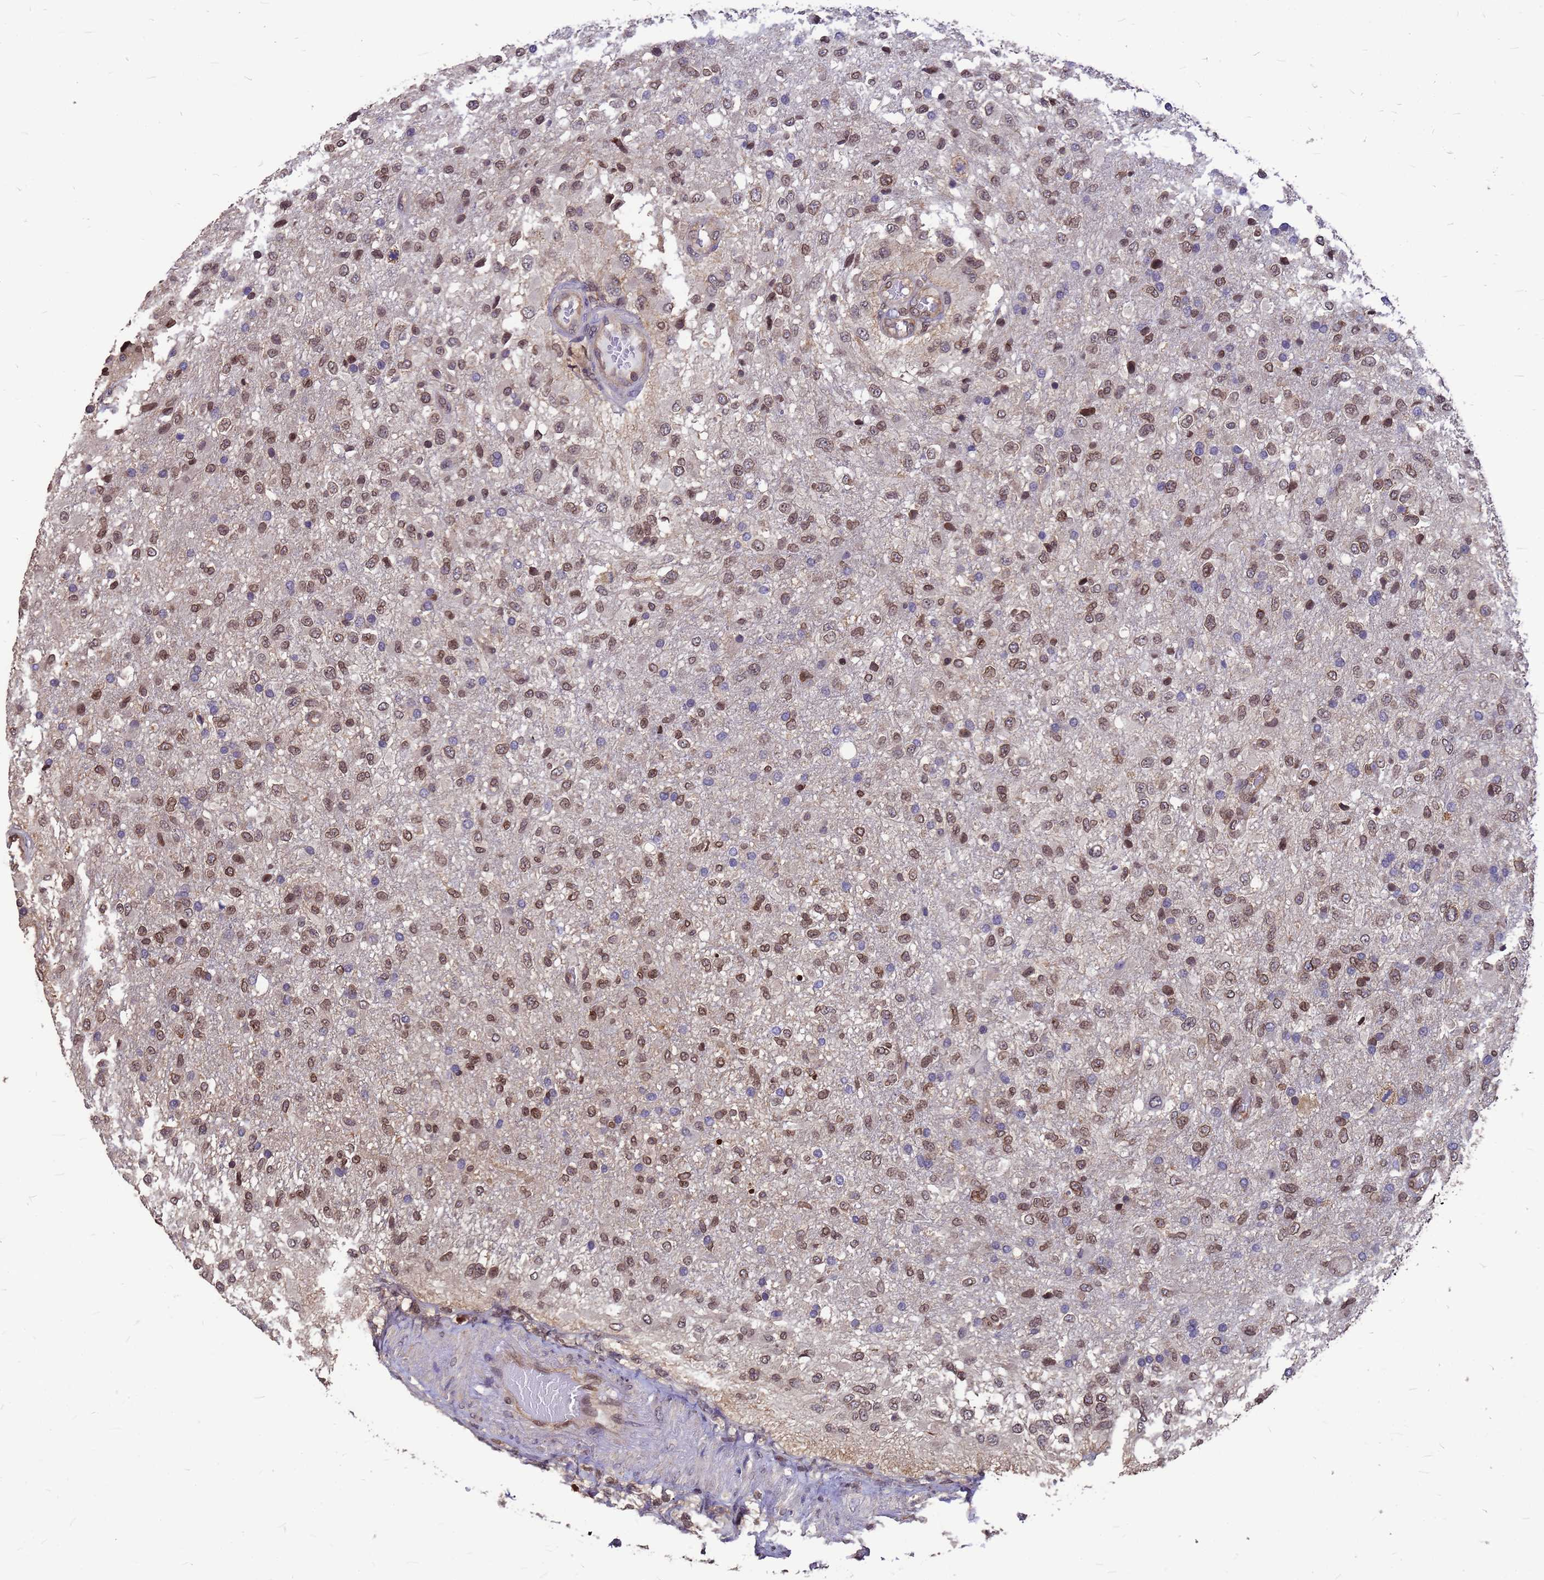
{"staining": {"intensity": "moderate", "quantity": ">75%", "location": "nuclear"}, "tissue": "glioma", "cell_type": "Tumor cells", "image_type": "cancer", "snomed": [{"axis": "morphology", "description": "Glioma, malignant, High grade"}, {"axis": "topography", "description": "Brain"}], "caption": "Glioma stained with a brown dye demonstrates moderate nuclear positive expression in approximately >75% of tumor cells.", "gene": "C1orf35", "patient": {"sex": "female", "age": 74}}